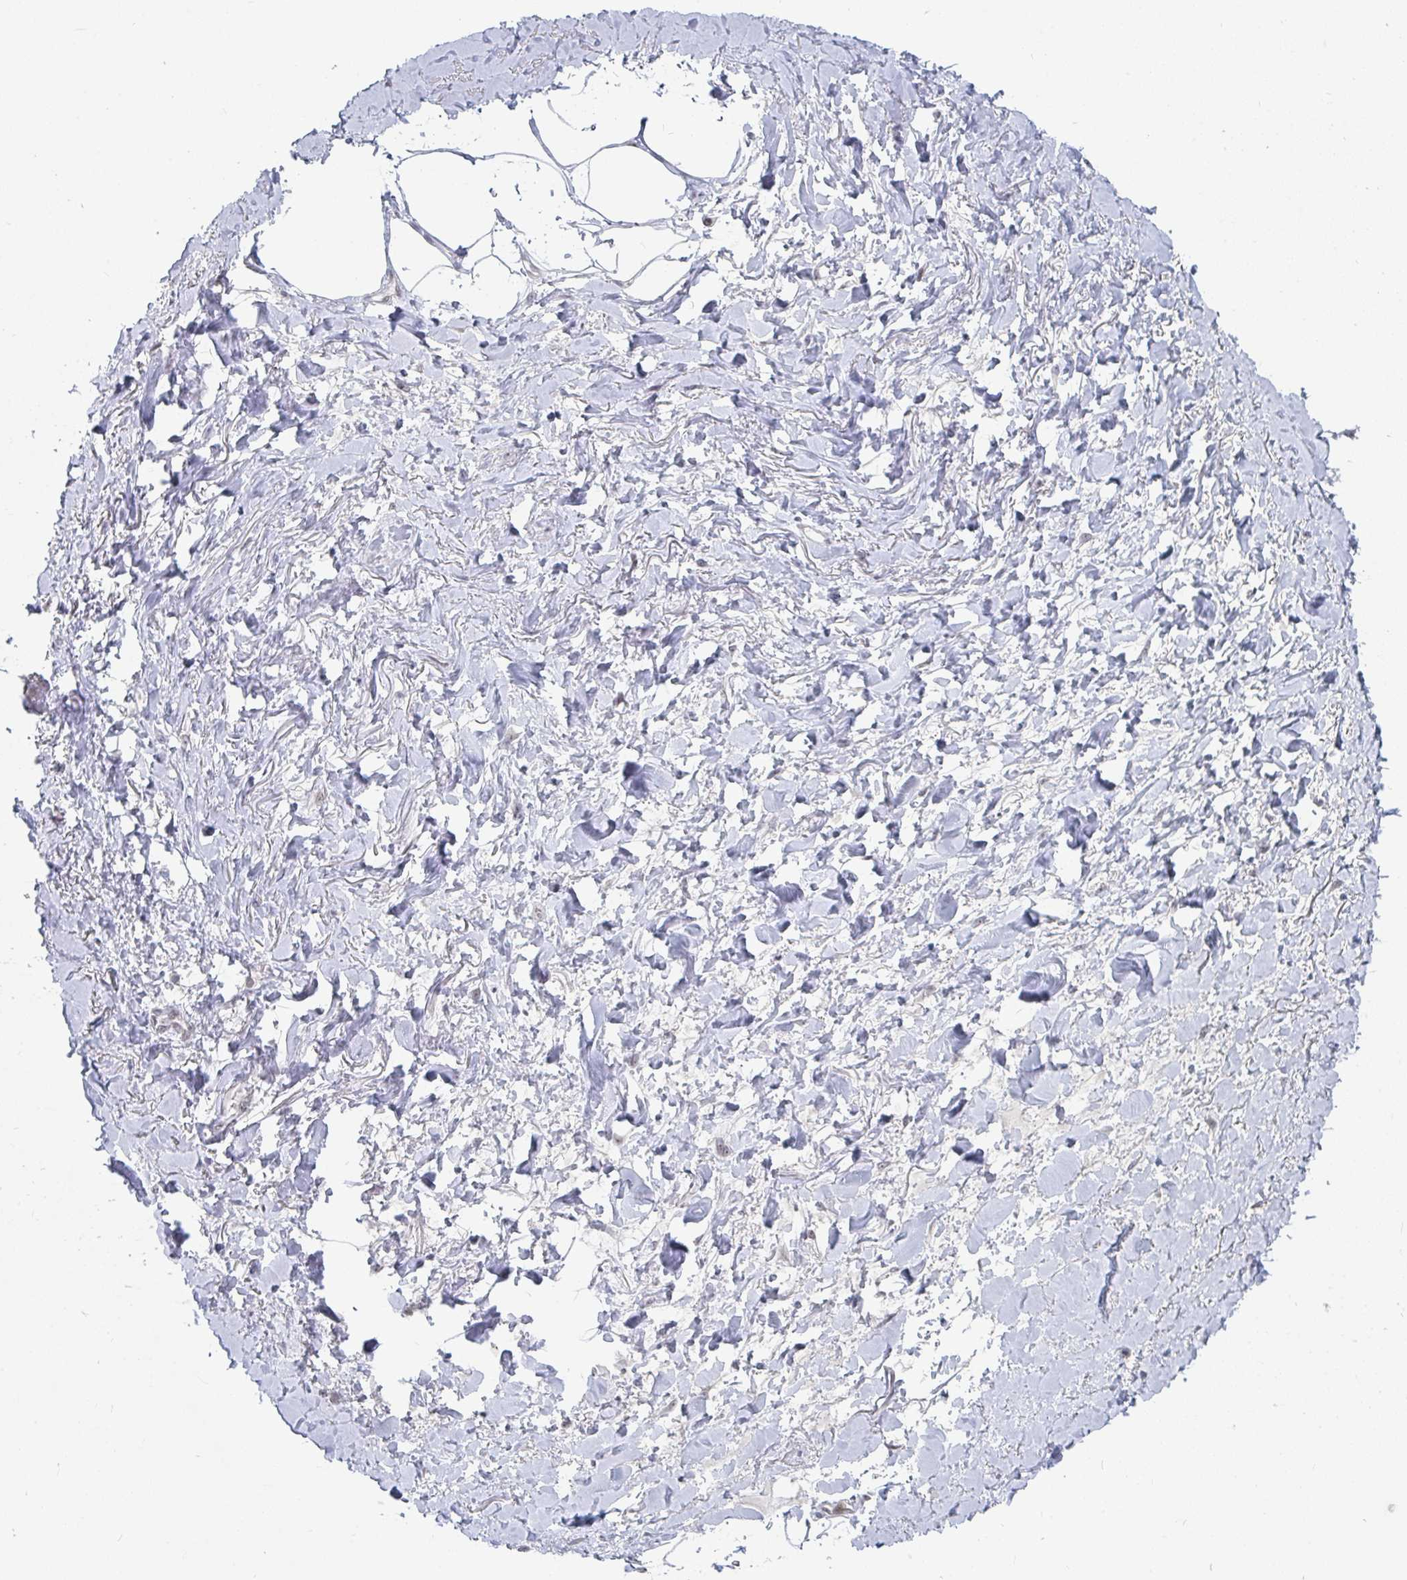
{"staining": {"intensity": "weak", "quantity": "<25%", "location": "nuclear"}, "tissue": "adipose tissue", "cell_type": "Adipocytes", "image_type": "normal", "snomed": [{"axis": "morphology", "description": "Normal tissue, NOS"}, {"axis": "topography", "description": "Vagina"}, {"axis": "topography", "description": "Peripheral nerve tissue"}], "caption": "The micrograph displays no significant positivity in adipocytes of adipose tissue.", "gene": "TRIP12", "patient": {"sex": "female", "age": 71}}